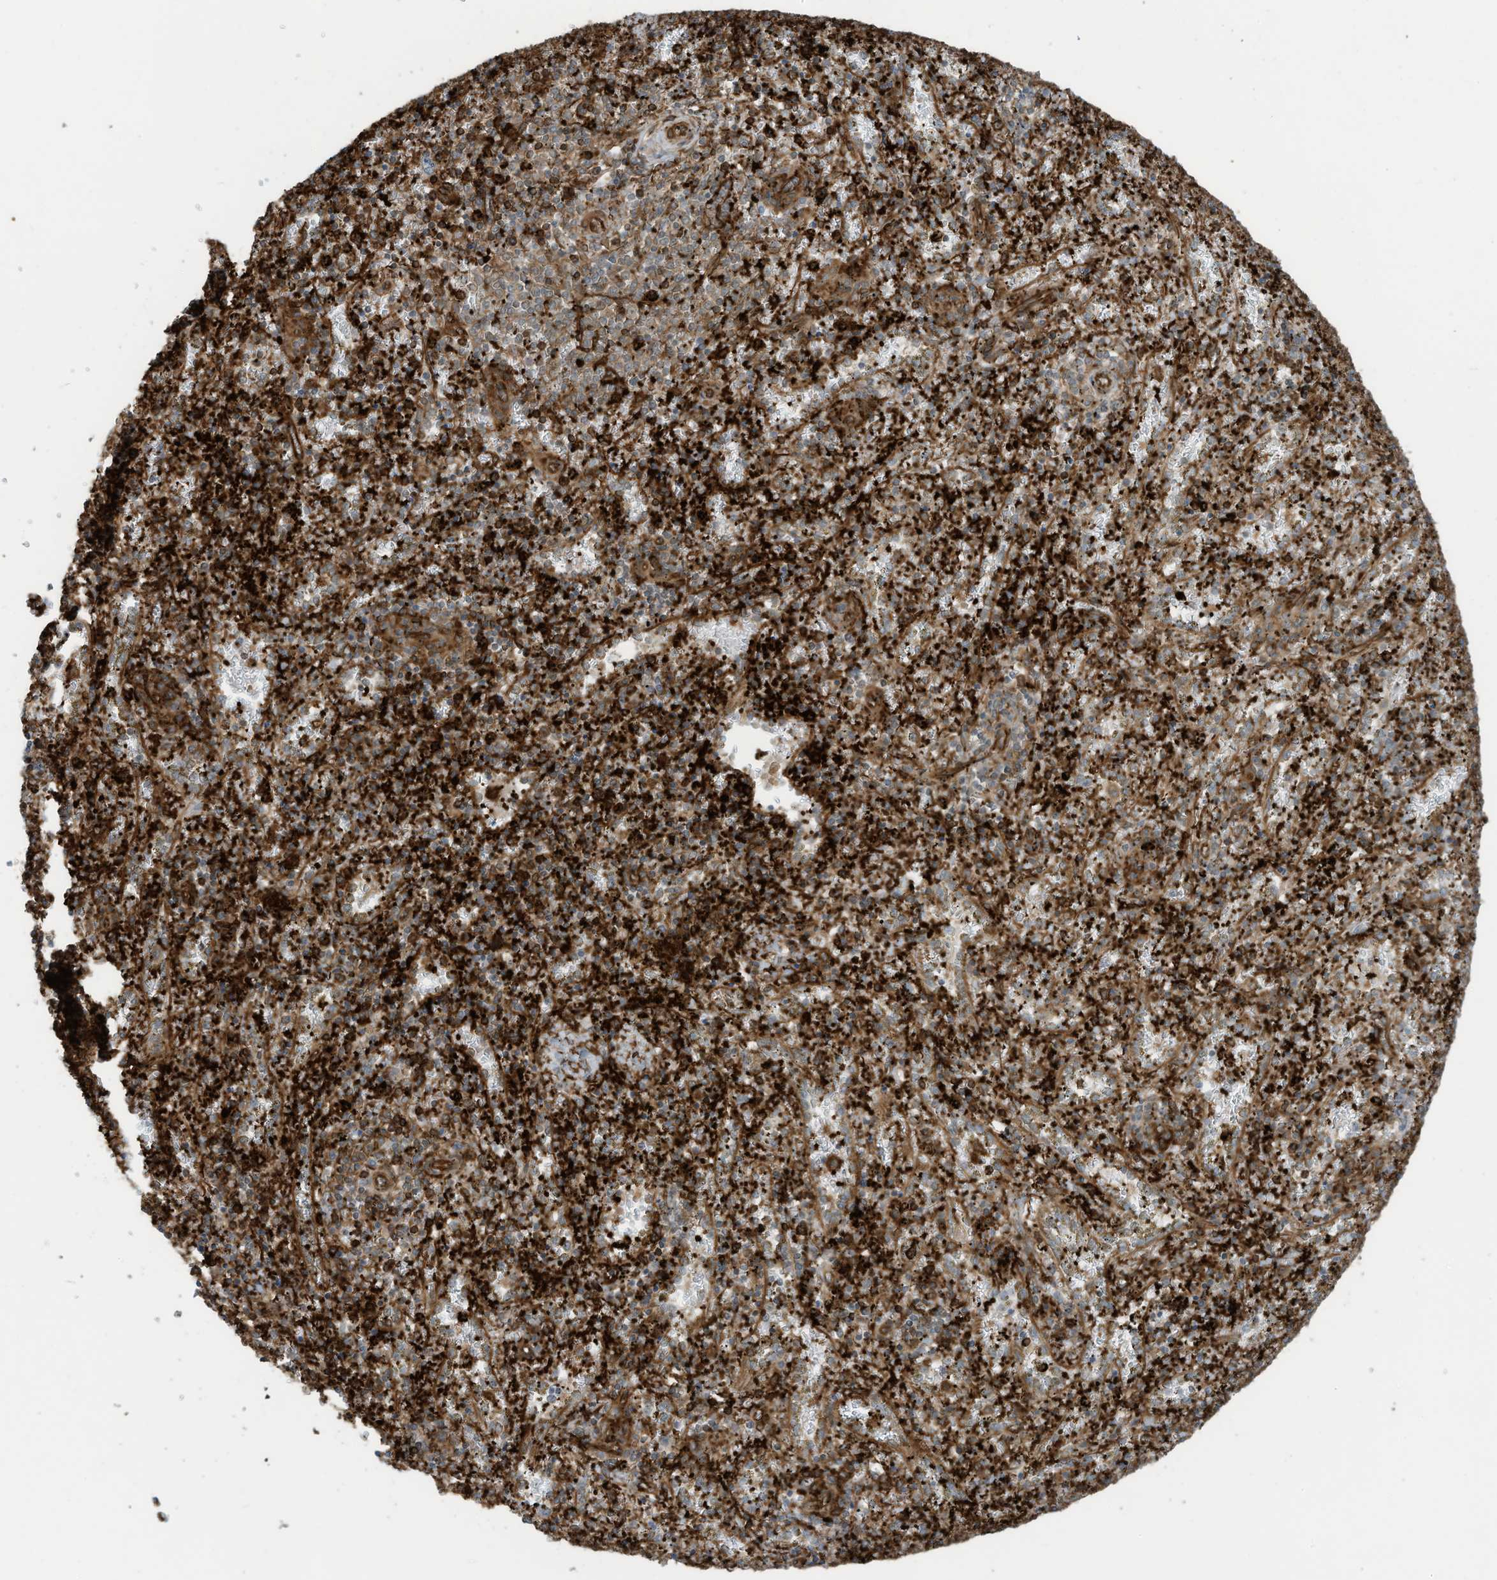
{"staining": {"intensity": "strong", "quantity": "25%-75%", "location": "cytoplasmic/membranous"}, "tissue": "spleen", "cell_type": "Cells in red pulp", "image_type": "normal", "snomed": [{"axis": "morphology", "description": "Normal tissue, NOS"}, {"axis": "topography", "description": "Spleen"}], "caption": "DAB (3,3'-diaminobenzidine) immunohistochemical staining of unremarkable spleen demonstrates strong cytoplasmic/membranous protein expression in about 25%-75% of cells in red pulp. (DAB (3,3'-diaminobenzidine) IHC, brown staining for protein, blue staining for nuclei).", "gene": "SLC9A2", "patient": {"sex": "male", "age": 11}}